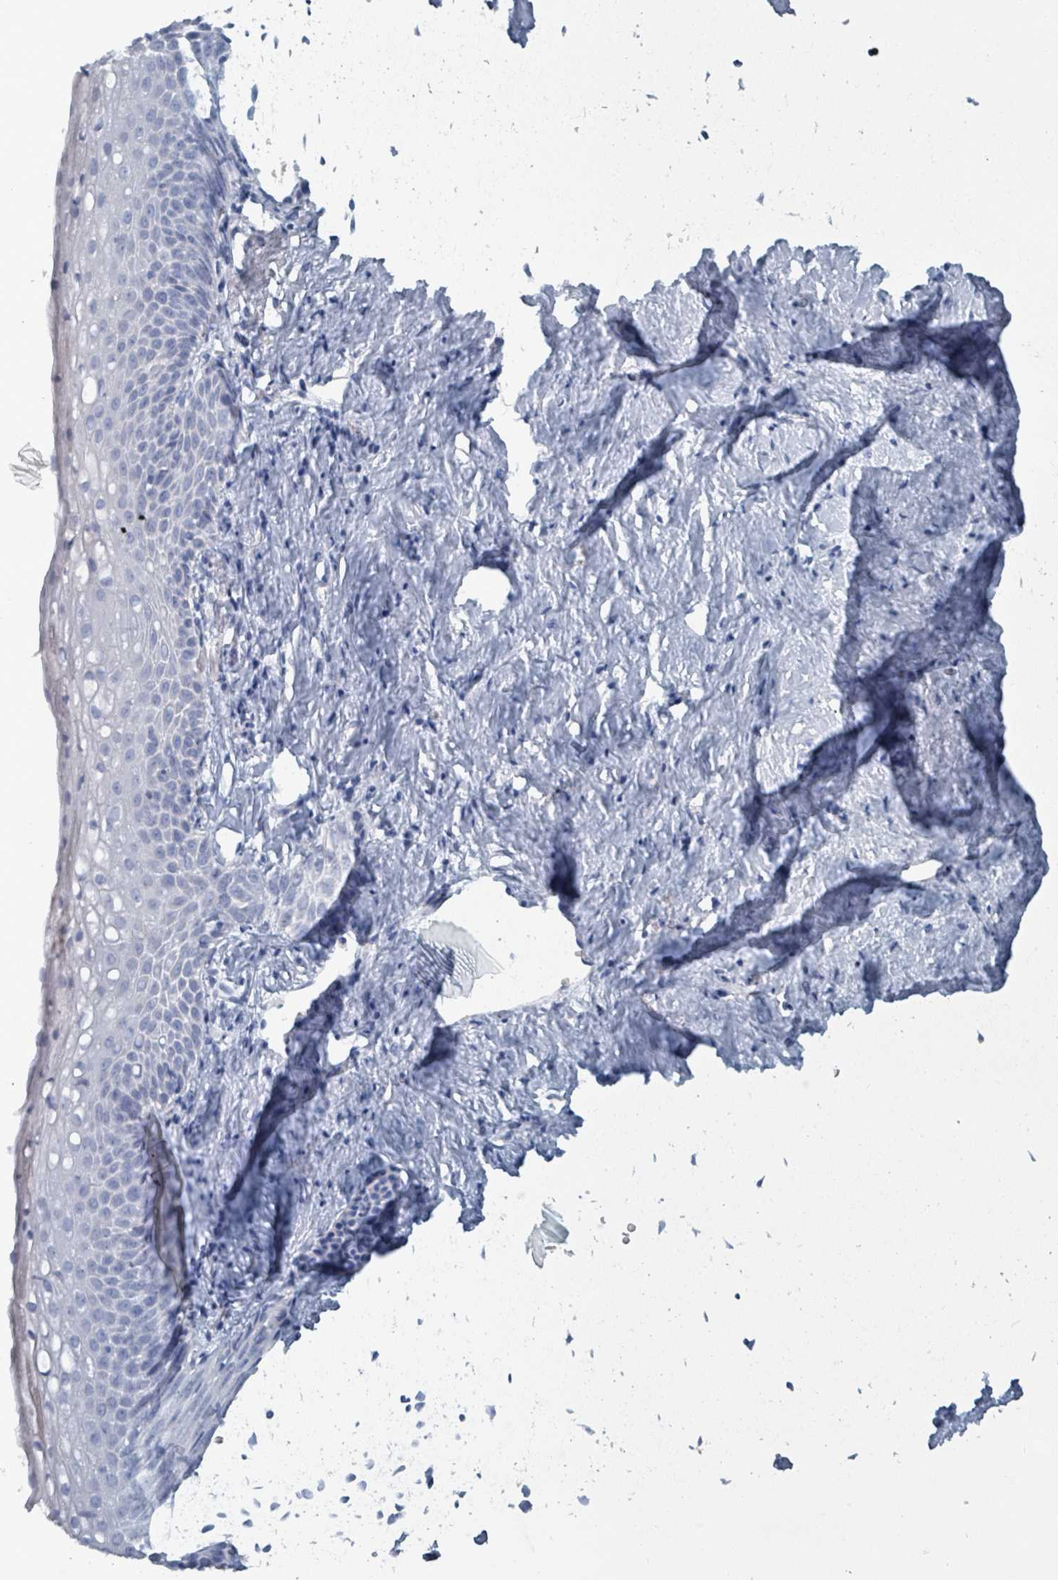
{"staining": {"intensity": "negative", "quantity": "none", "location": "none"}, "tissue": "cervix", "cell_type": "Glandular cells", "image_type": "normal", "snomed": [{"axis": "morphology", "description": "Normal tissue, NOS"}, {"axis": "topography", "description": "Cervix"}], "caption": "Immunohistochemistry (IHC) of normal human cervix displays no positivity in glandular cells.", "gene": "HEATR5A", "patient": {"sex": "female", "age": 57}}